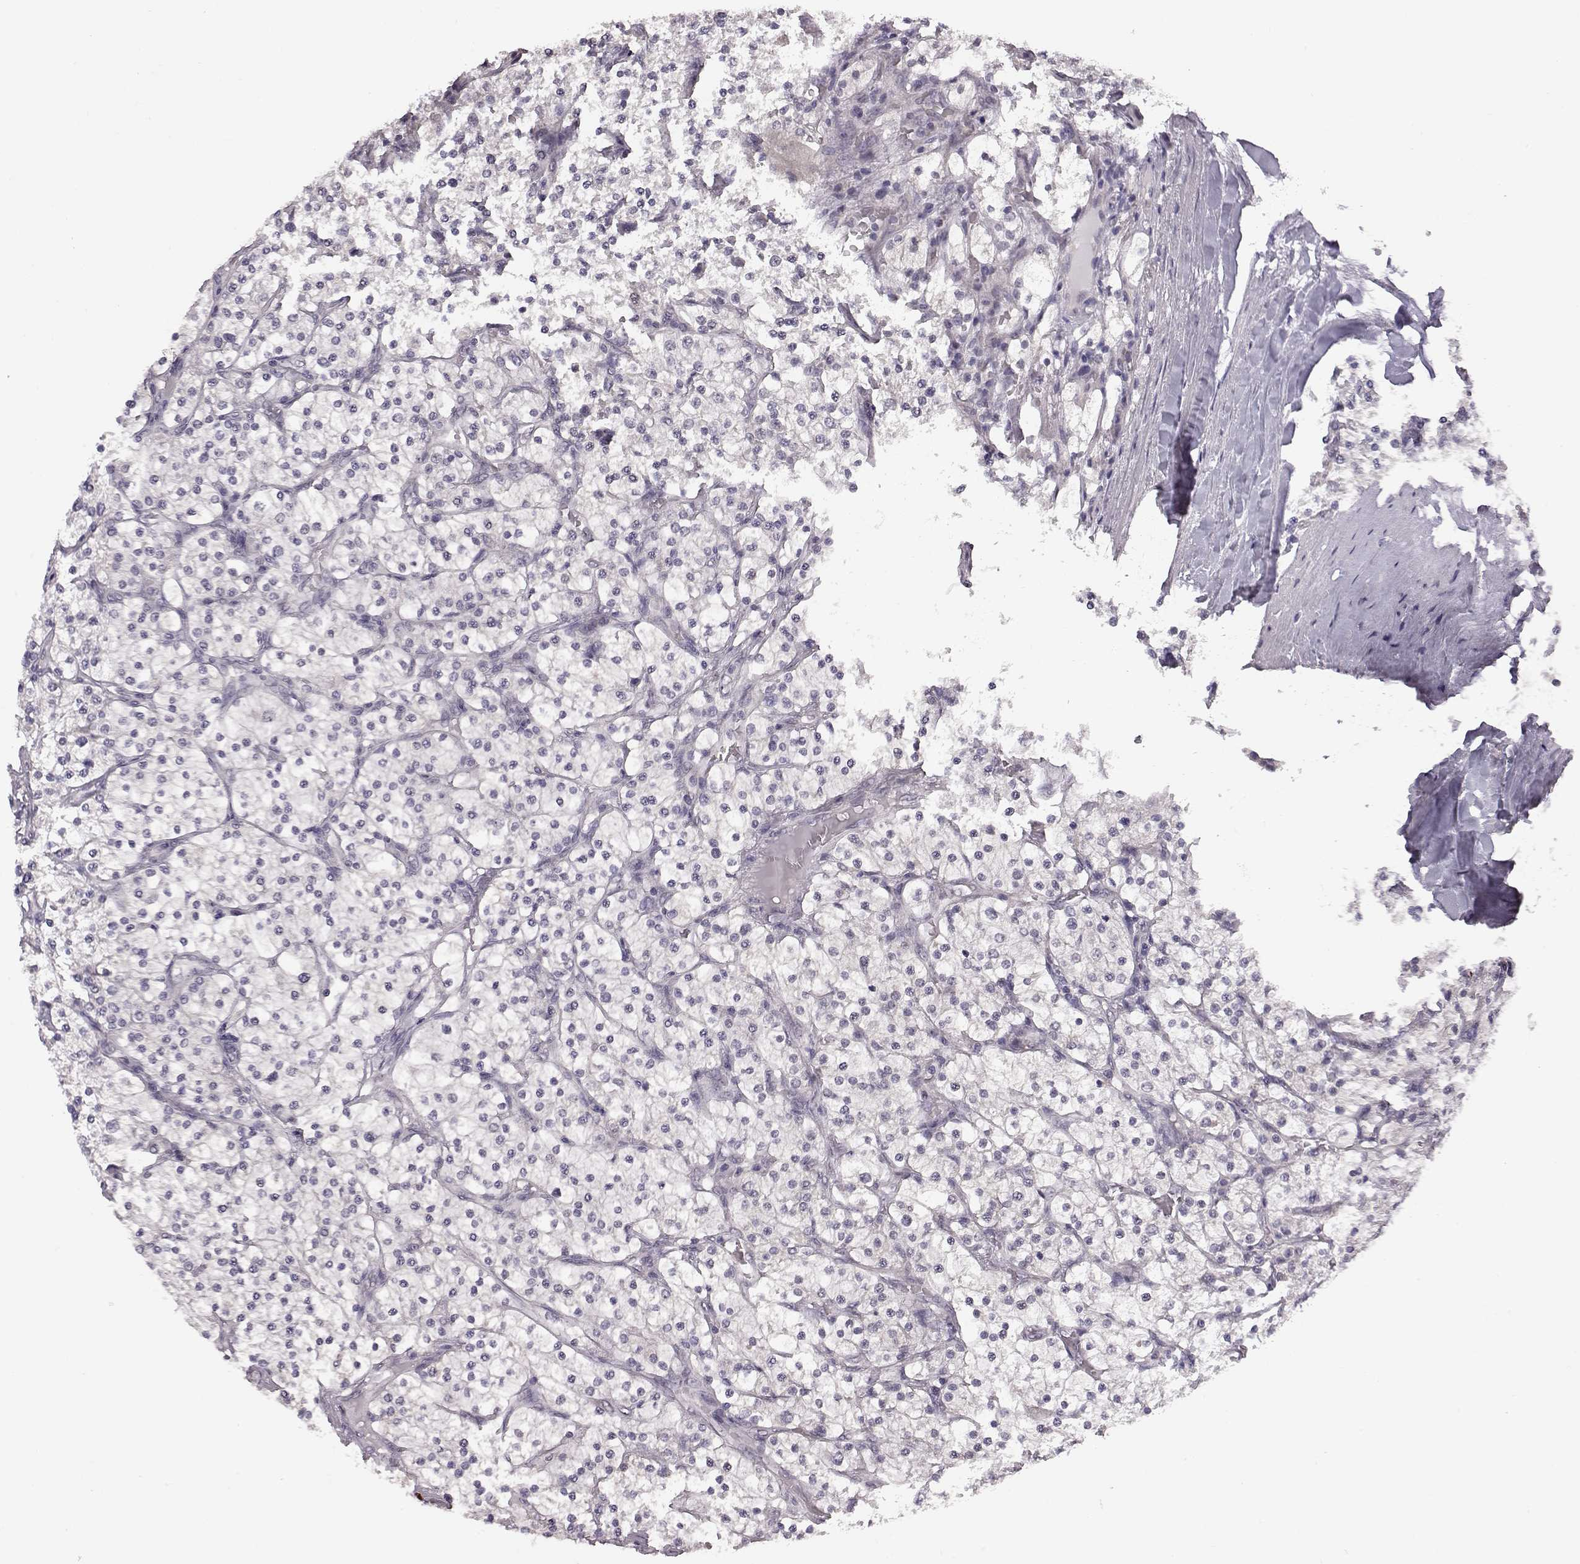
{"staining": {"intensity": "negative", "quantity": "none", "location": "none"}, "tissue": "renal cancer", "cell_type": "Tumor cells", "image_type": "cancer", "snomed": [{"axis": "morphology", "description": "Adenocarcinoma, NOS"}, {"axis": "topography", "description": "Kidney"}], "caption": "The histopathology image exhibits no significant positivity in tumor cells of renal cancer (adenocarcinoma).", "gene": "C10orf62", "patient": {"sex": "male", "age": 80}}